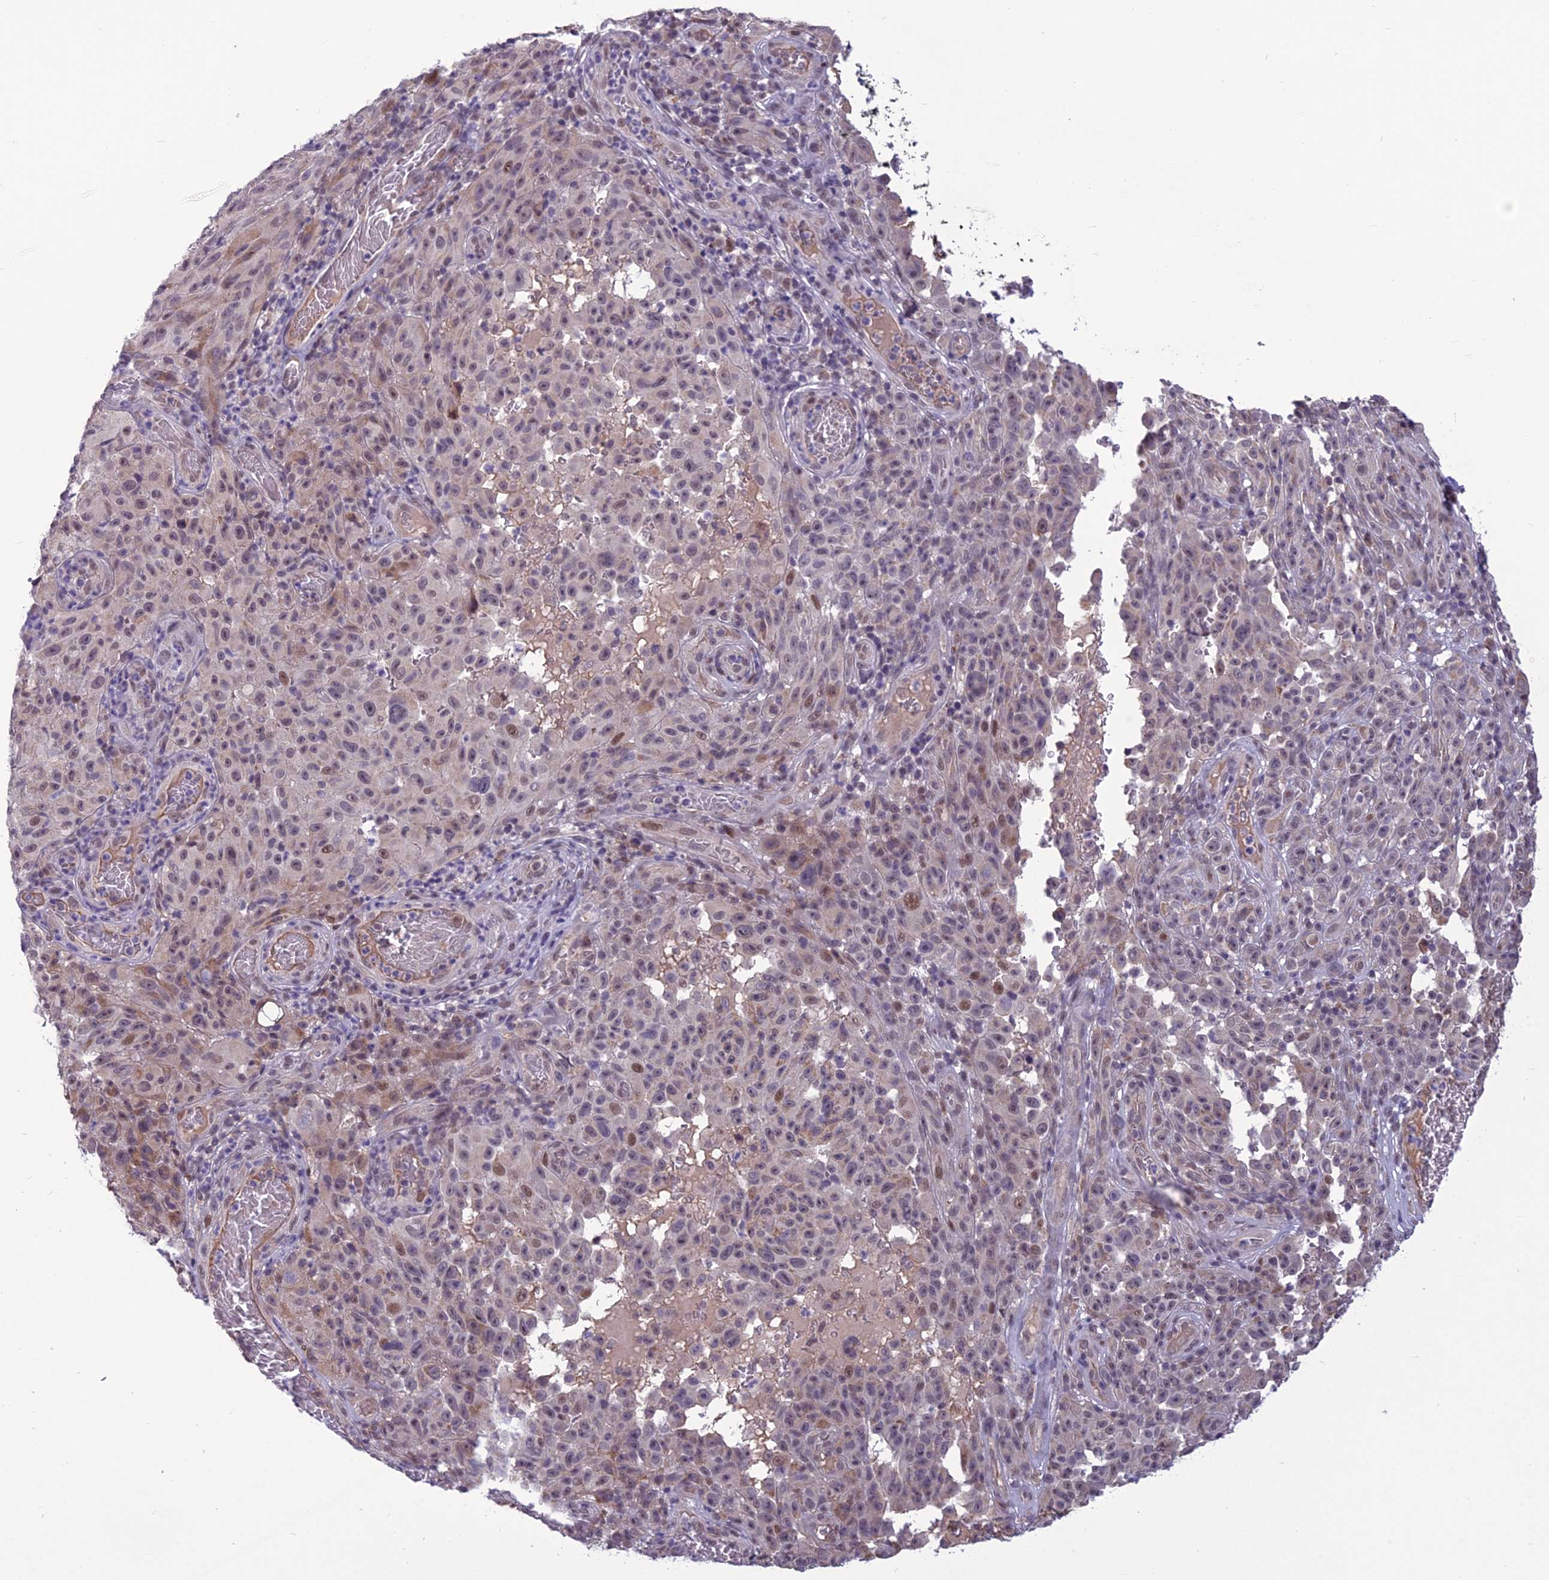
{"staining": {"intensity": "weak", "quantity": "<25%", "location": "nuclear"}, "tissue": "melanoma", "cell_type": "Tumor cells", "image_type": "cancer", "snomed": [{"axis": "morphology", "description": "Malignant melanoma, NOS"}, {"axis": "topography", "description": "Skin"}], "caption": "This is an immunohistochemistry (IHC) image of human melanoma. There is no expression in tumor cells.", "gene": "FBRS", "patient": {"sex": "female", "age": 82}}